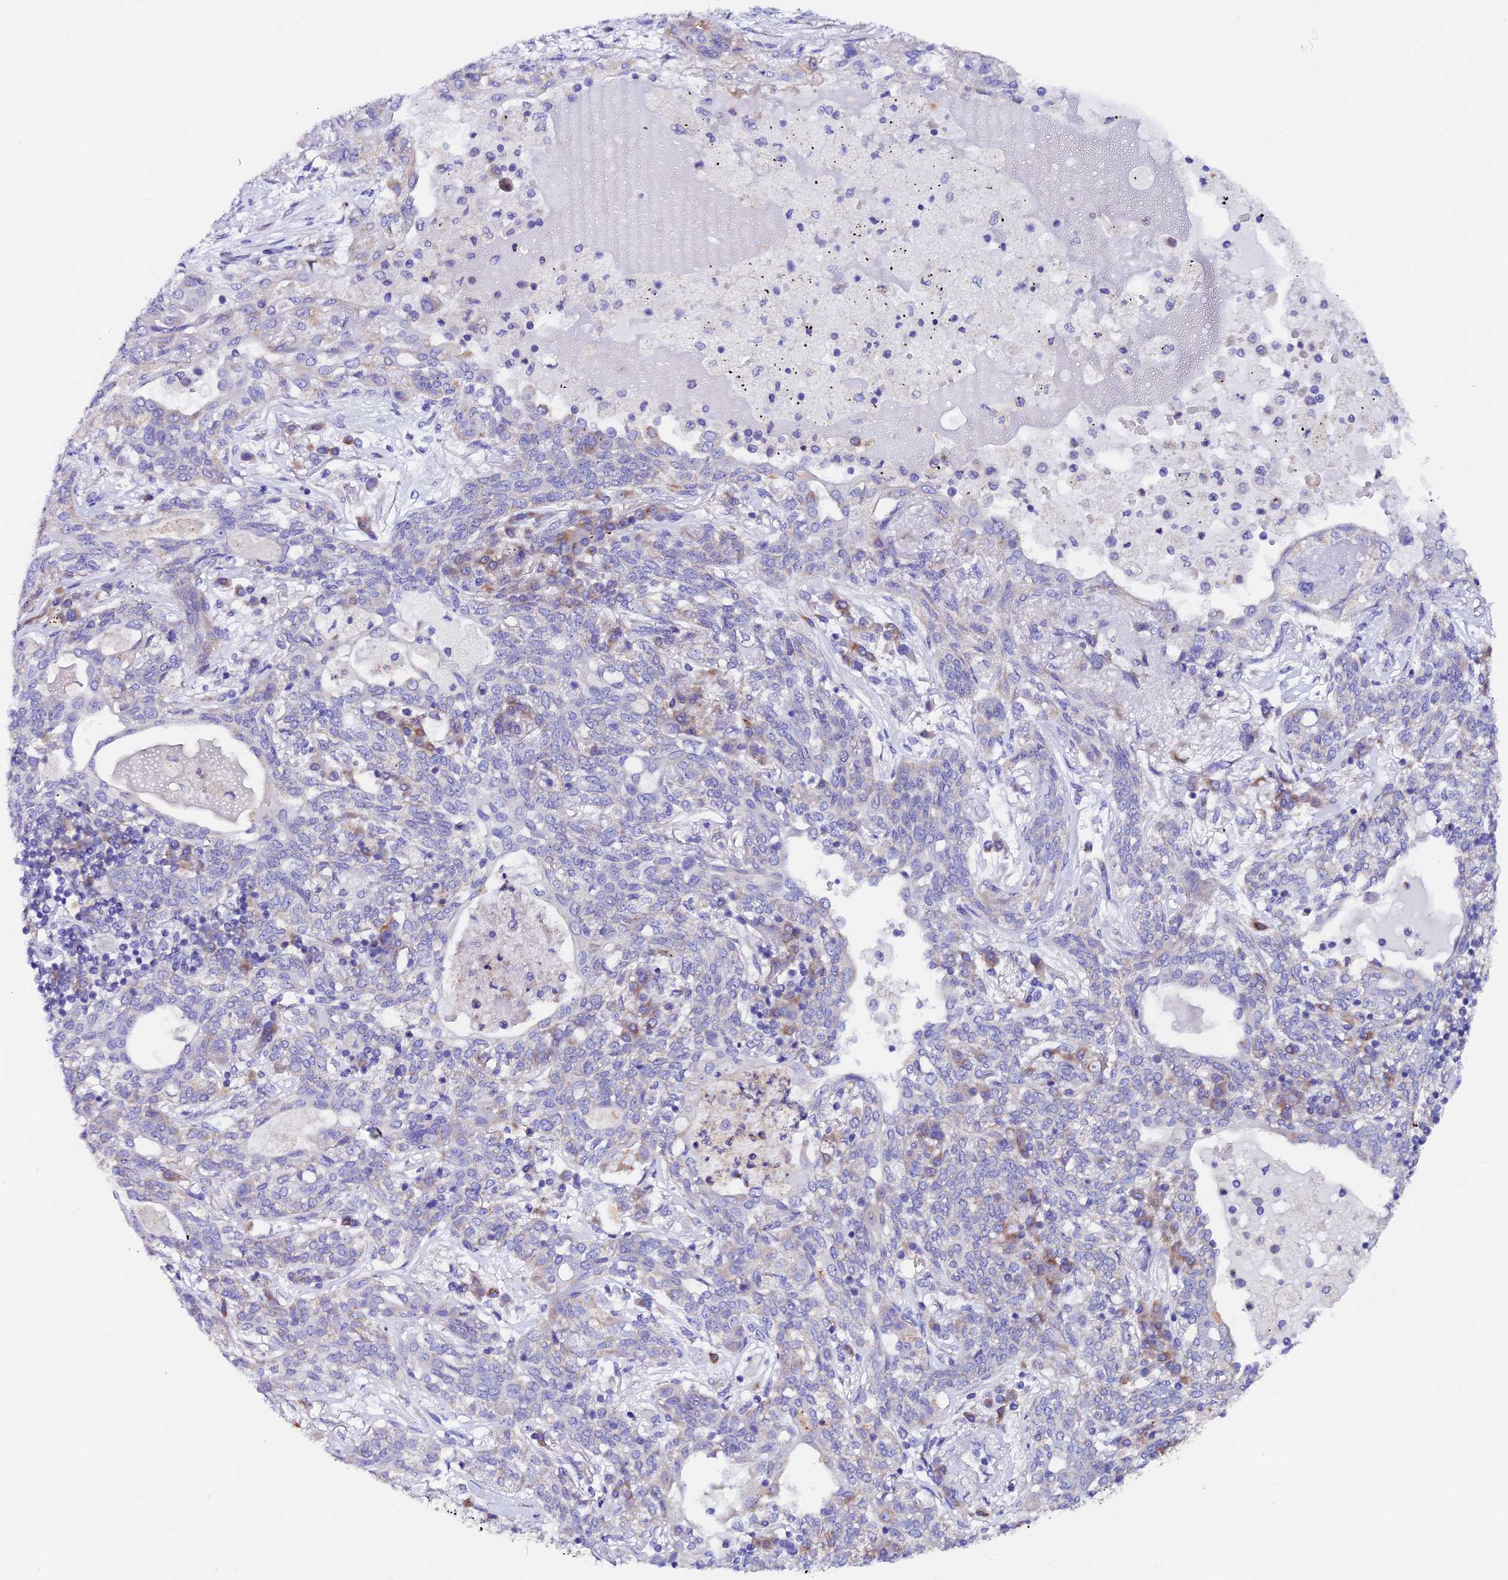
{"staining": {"intensity": "negative", "quantity": "none", "location": "none"}, "tissue": "lung cancer", "cell_type": "Tumor cells", "image_type": "cancer", "snomed": [{"axis": "morphology", "description": "Squamous cell carcinoma, NOS"}, {"axis": "topography", "description": "Lung"}], "caption": "The histopathology image shows no significant expression in tumor cells of squamous cell carcinoma (lung).", "gene": "COMTD1", "patient": {"sex": "female", "age": 70}}